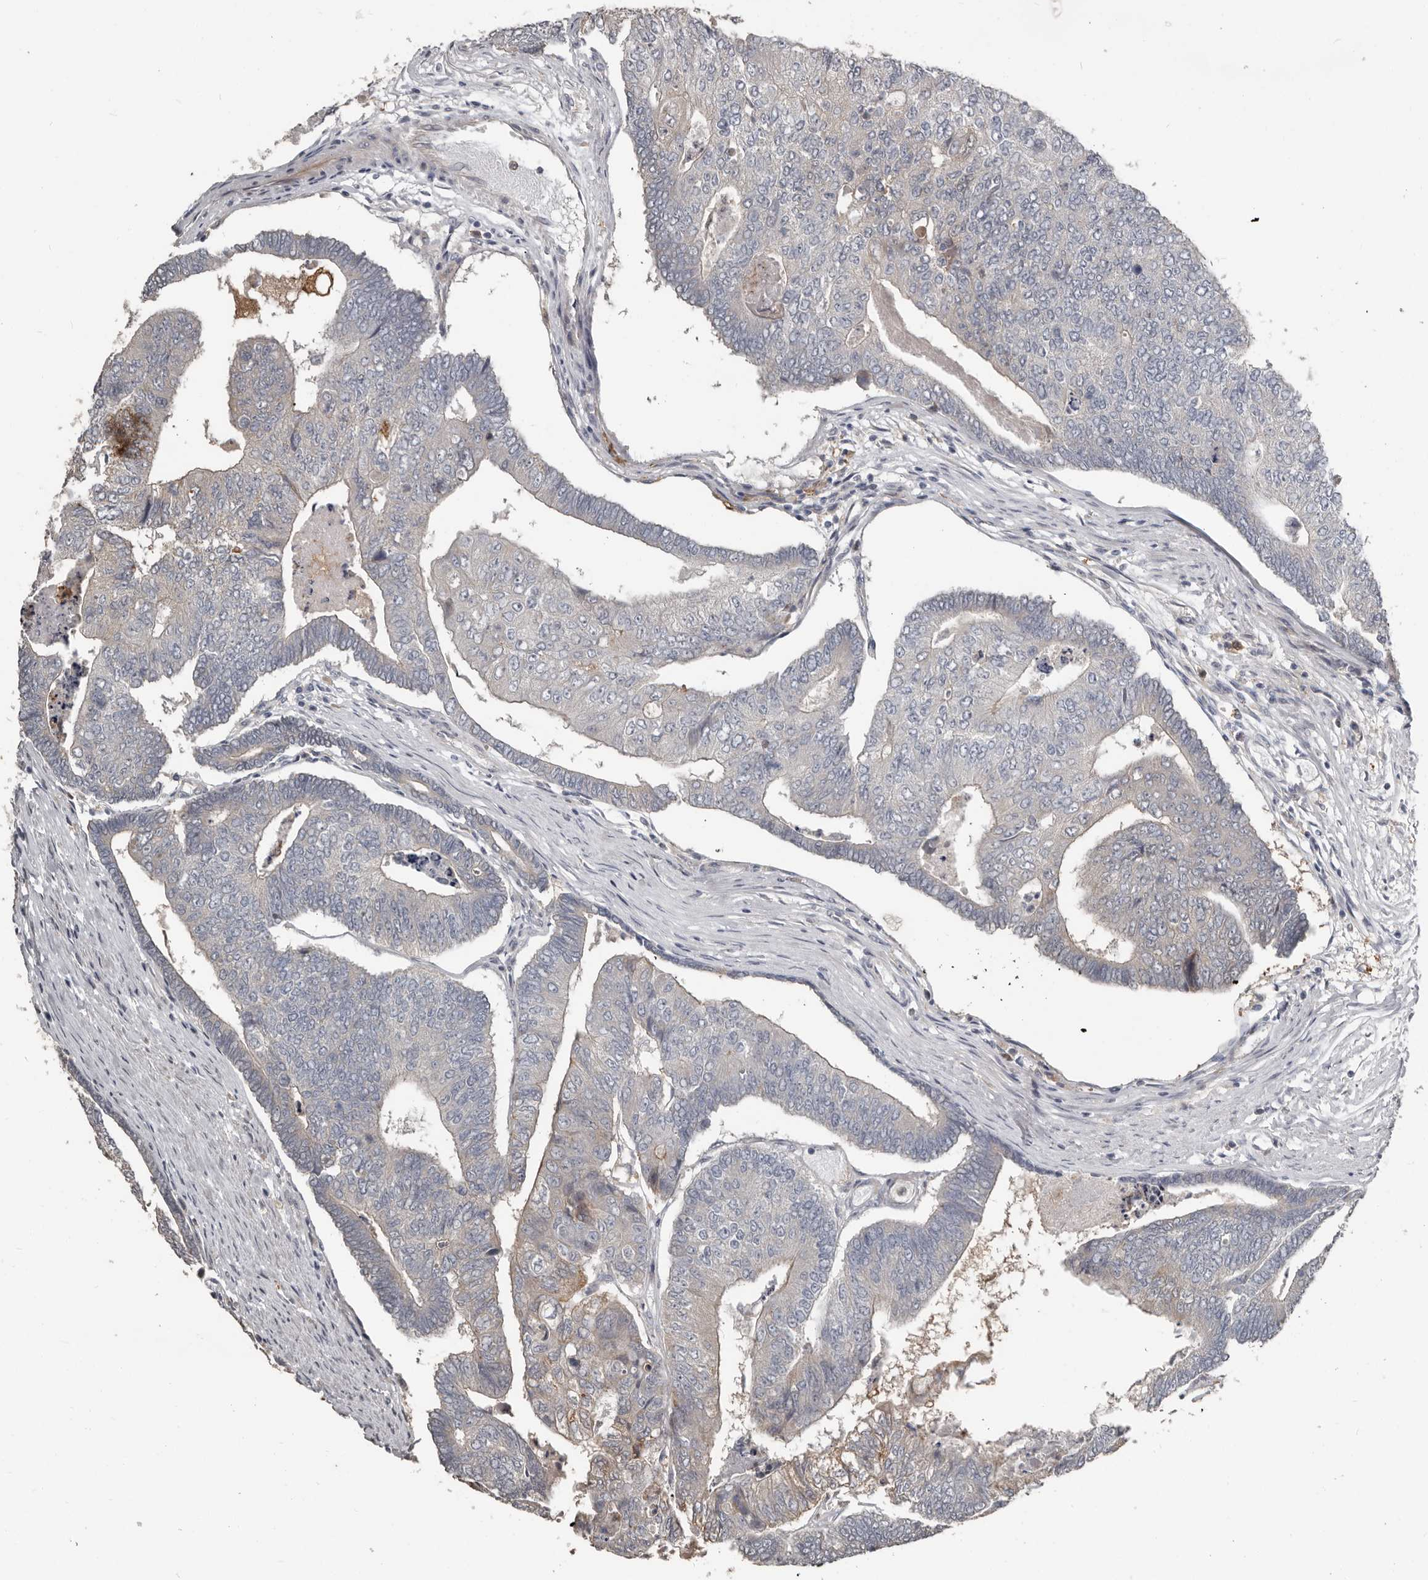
{"staining": {"intensity": "weak", "quantity": "25%-75%", "location": "cytoplasmic/membranous"}, "tissue": "colorectal cancer", "cell_type": "Tumor cells", "image_type": "cancer", "snomed": [{"axis": "morphology", "description": "Adenocarcinoma, NOS"}, {"axis": "topography", "description": "Colon"}], "caption": "DAB immunohistochemical staining of colorectal cancer shows weak cytoplasmic/membranous protein positivity in approximately 25%-75% of tumor cells.", "gene": "KCNJ8", "patient": {"sex": "female", "age": 67}}